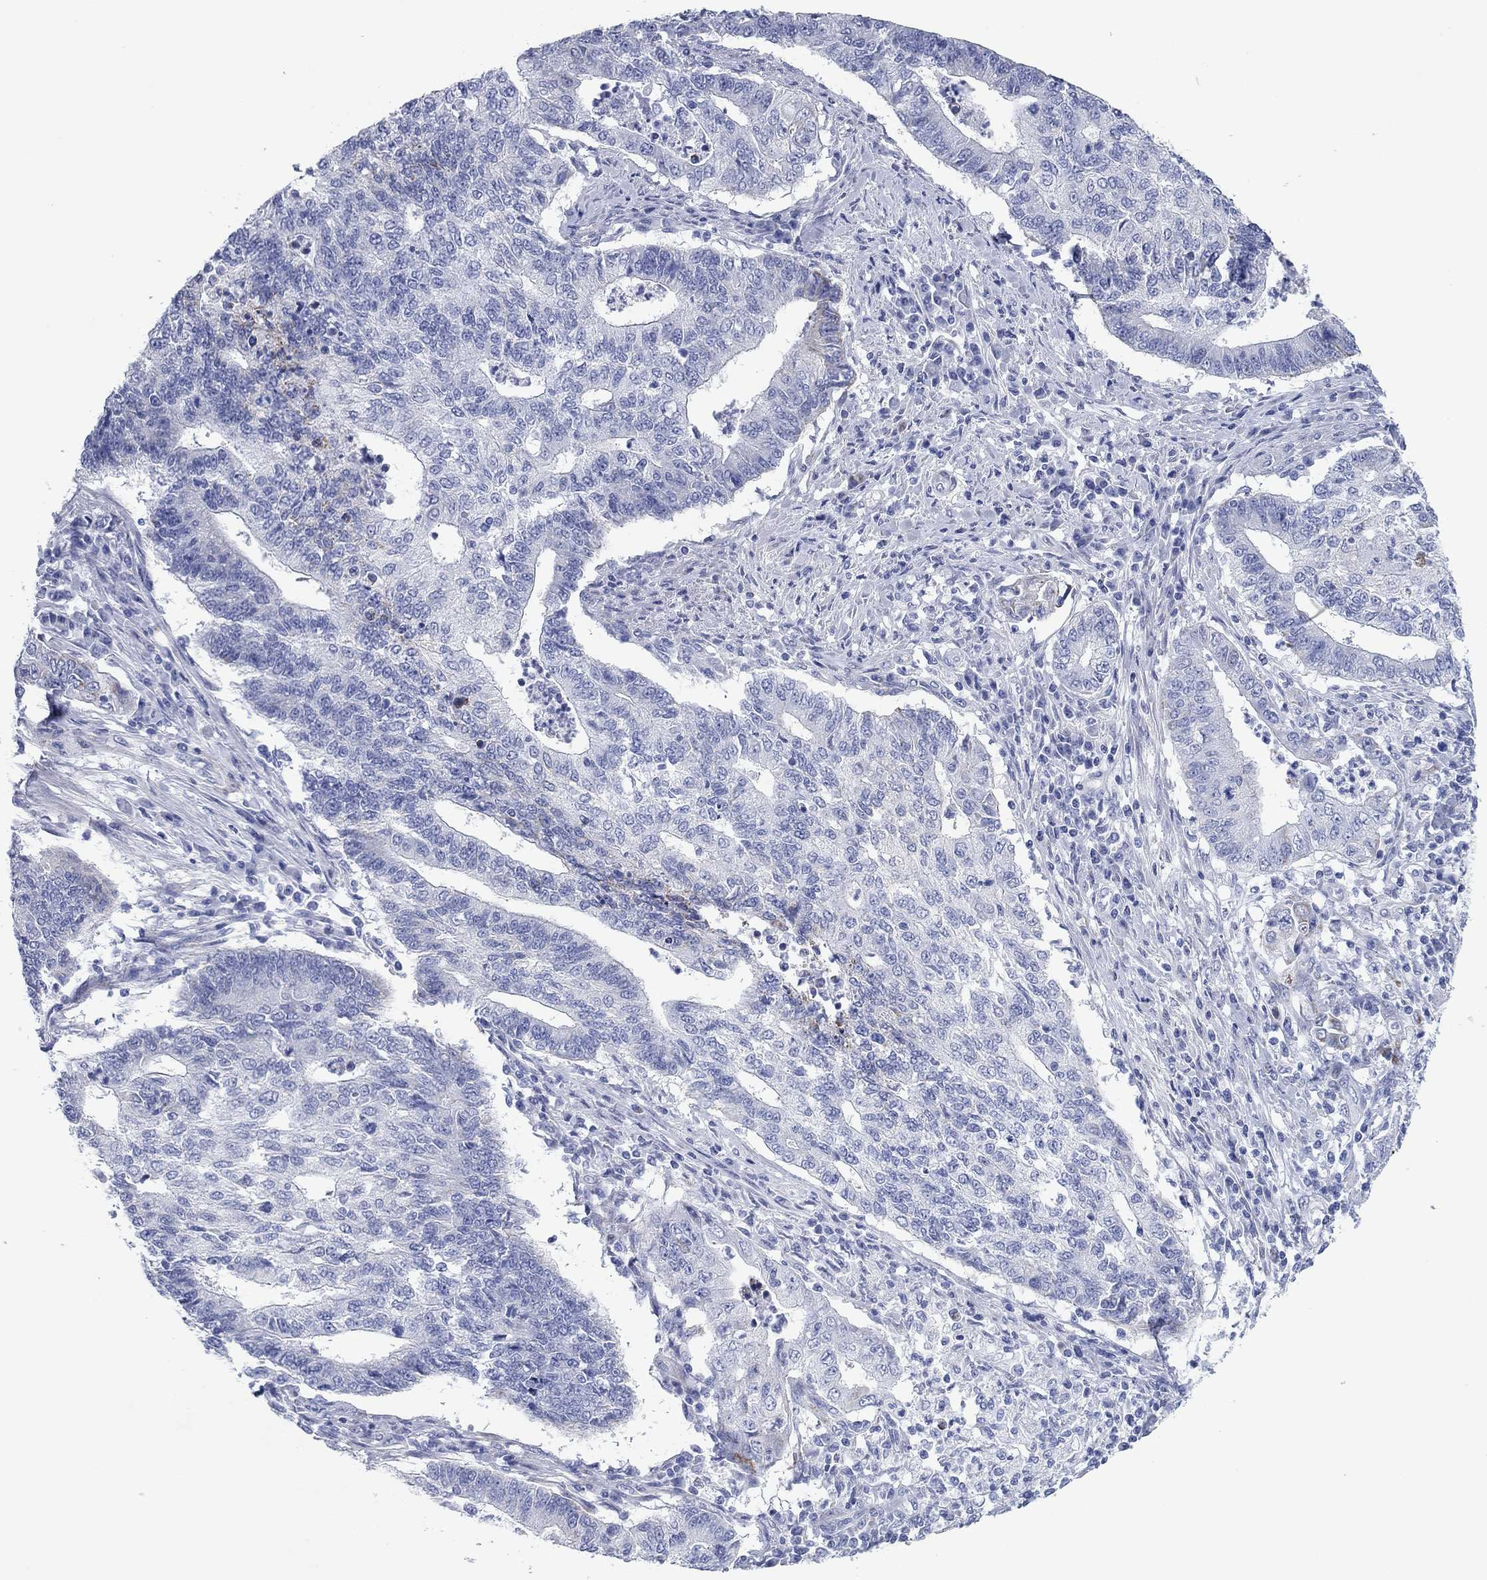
{"staining": {"intensity": "negative", "quantity": "none", "location": "none"}, "tissue": "endometrial cancer", "cell_type": "Tumor cells", "image_type": "cancer", "snomed": [{"axis": "morphology", "description": "Adenocarcinoma, NOS"}, {"axis": "topography", "description": "Uterus"}, {"axis": "topography", "description": "Endometrium"}], "caption": "The photomicrograph exhibits no significant staining in tumor cells of adenocarcinoma (endometrial).", "gene": "CHI3L2", "patient": {"sex": "female", "age": 54}}